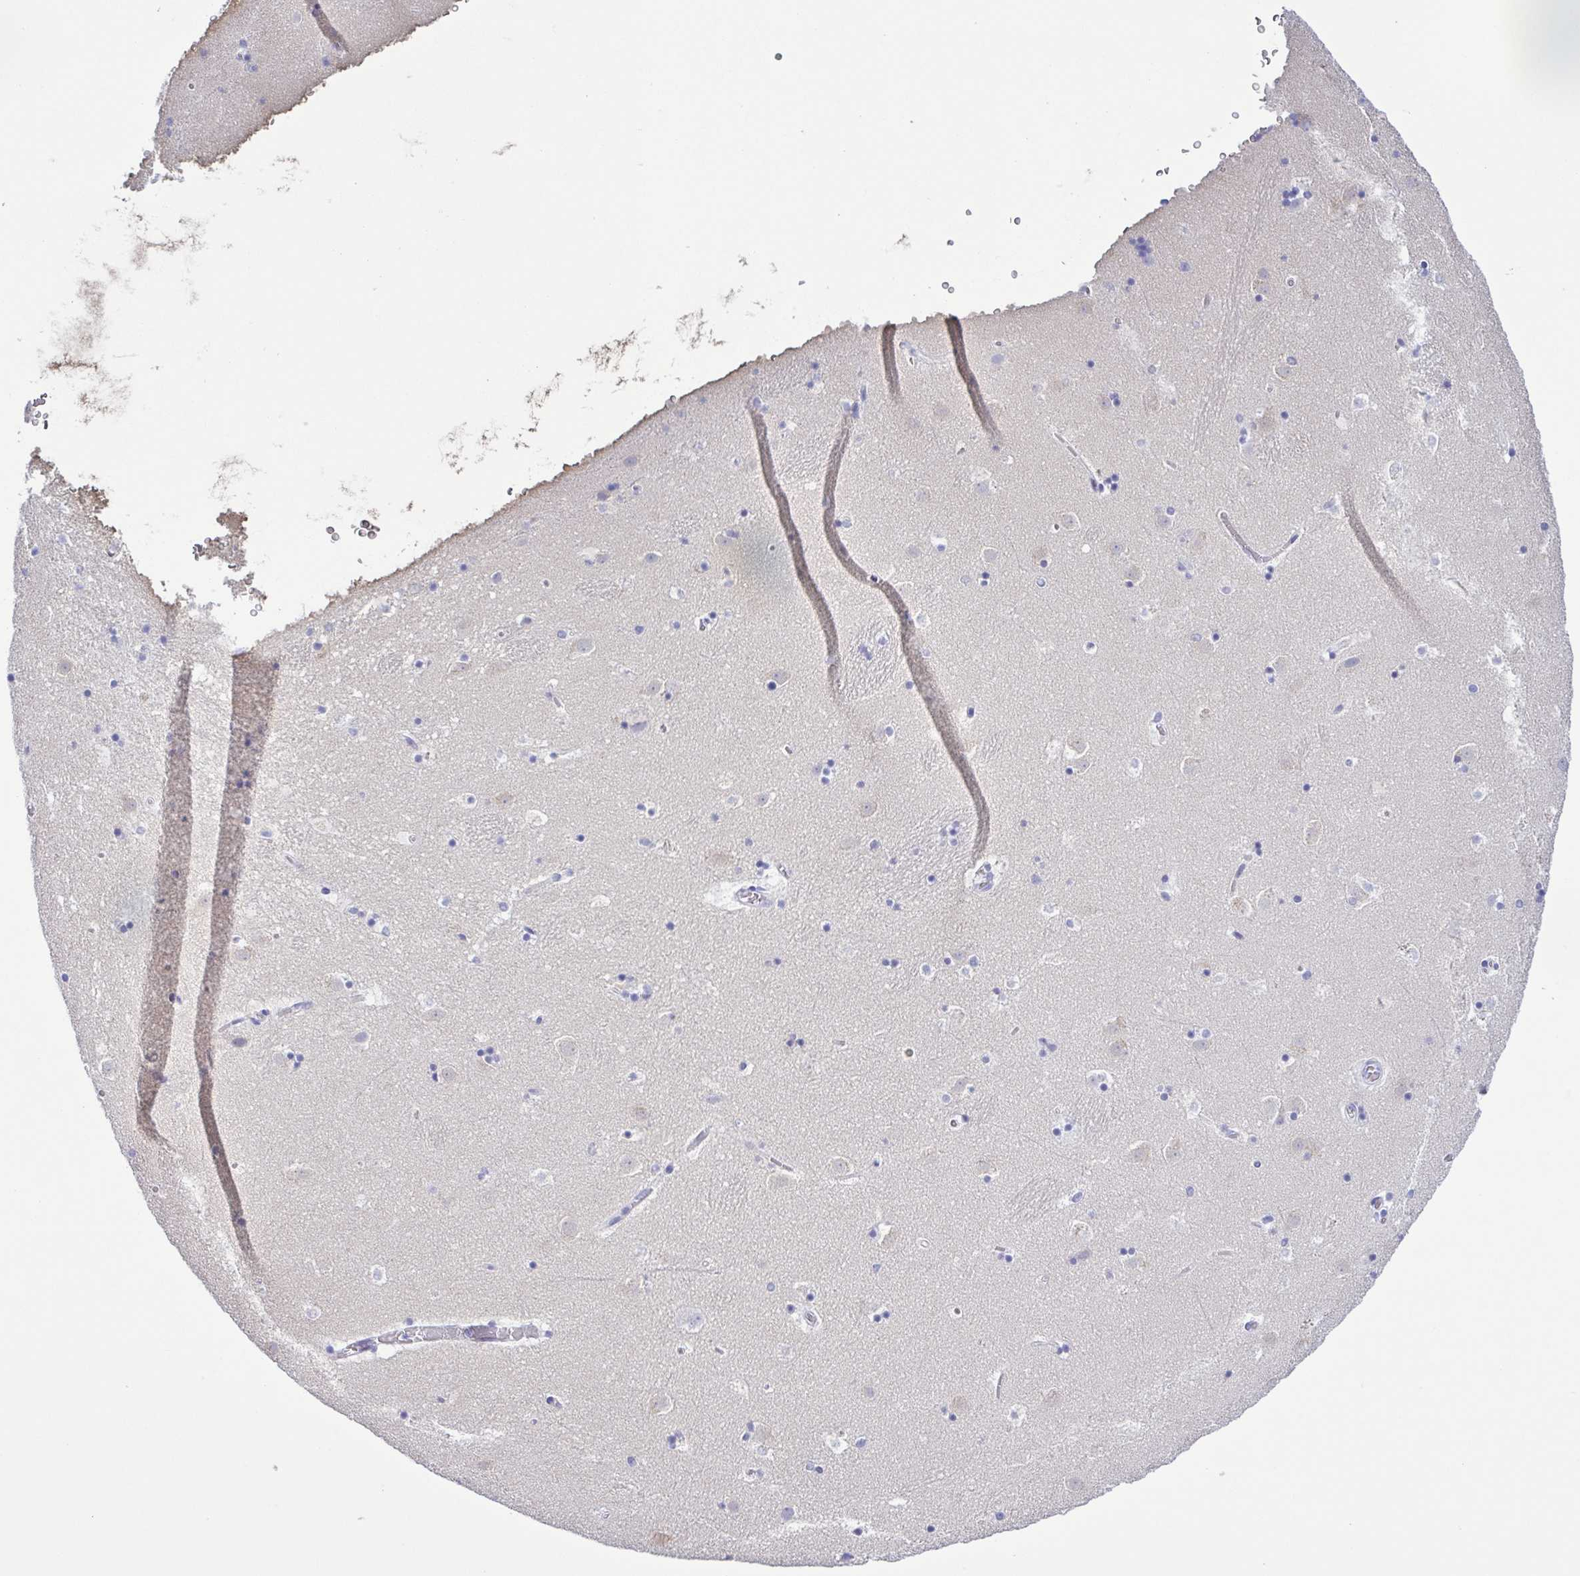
{"staining": {"intensity": "negative", "quantity": "none", "location": "none"}, "tissue": "caudate", "cell_type": "Glial cells", "image_type": "normal", "snomed": [{"axis": "morphology", "description": "Normal tissue, NOS"}, {"axis": "topography", "description": "Lateral ventricle wall"}], "caption": "An immunohistochemistry (IHC) micrograph of unremarkable caudate is shown. There is no staining in glial cells of caudate. (Stains: DAB IHC with hematoxylin counter stain, Microscopy: brightfield microscopy at high magnification).", "gene": "LDHC", "patient": {"sex": "male", "age": 37}}